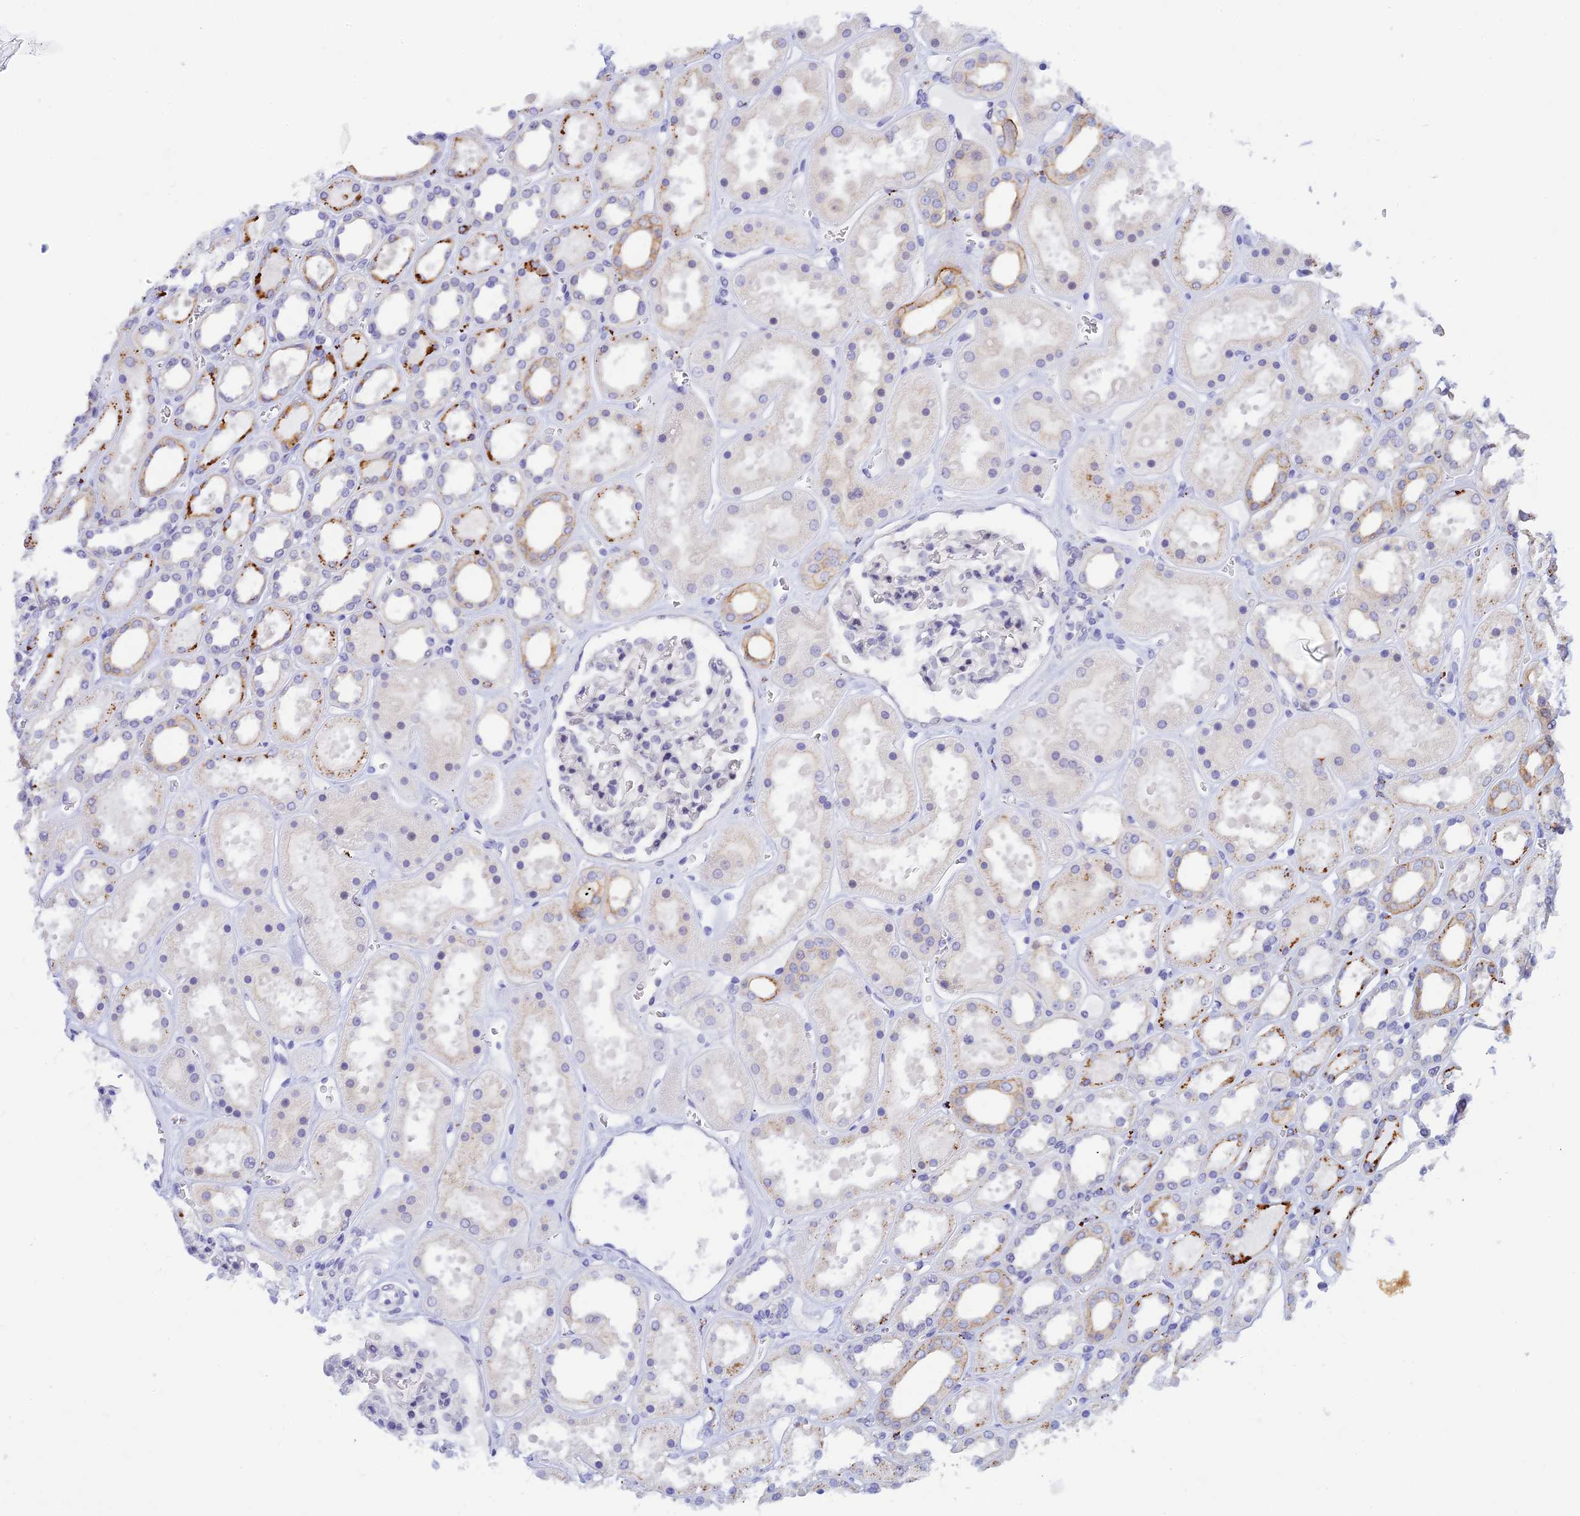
{"staining": {"intensity": "negative", "quantity": "none", "location": "none"}, "tissue": "kidney", "cell_type": "Cells in glomeruli", "image_type": "normal", "snomed": [{"axis": "morphology", "description": "Normal tissue, NOS"}, {"axis": "topography", "description": "Kidney"}], "caption": "Immunohistochemistry image of normal human kidney stained for a protein (brown), which displays no expression in cells in glomeruli. (Stains: DAB immunohistochemistry with hematoxylin counter stain, Microscopy: brightfield microscopy at high magnification).", "gene": "RASGEF1B", "patient": {"sex": "female", "age": 41}}